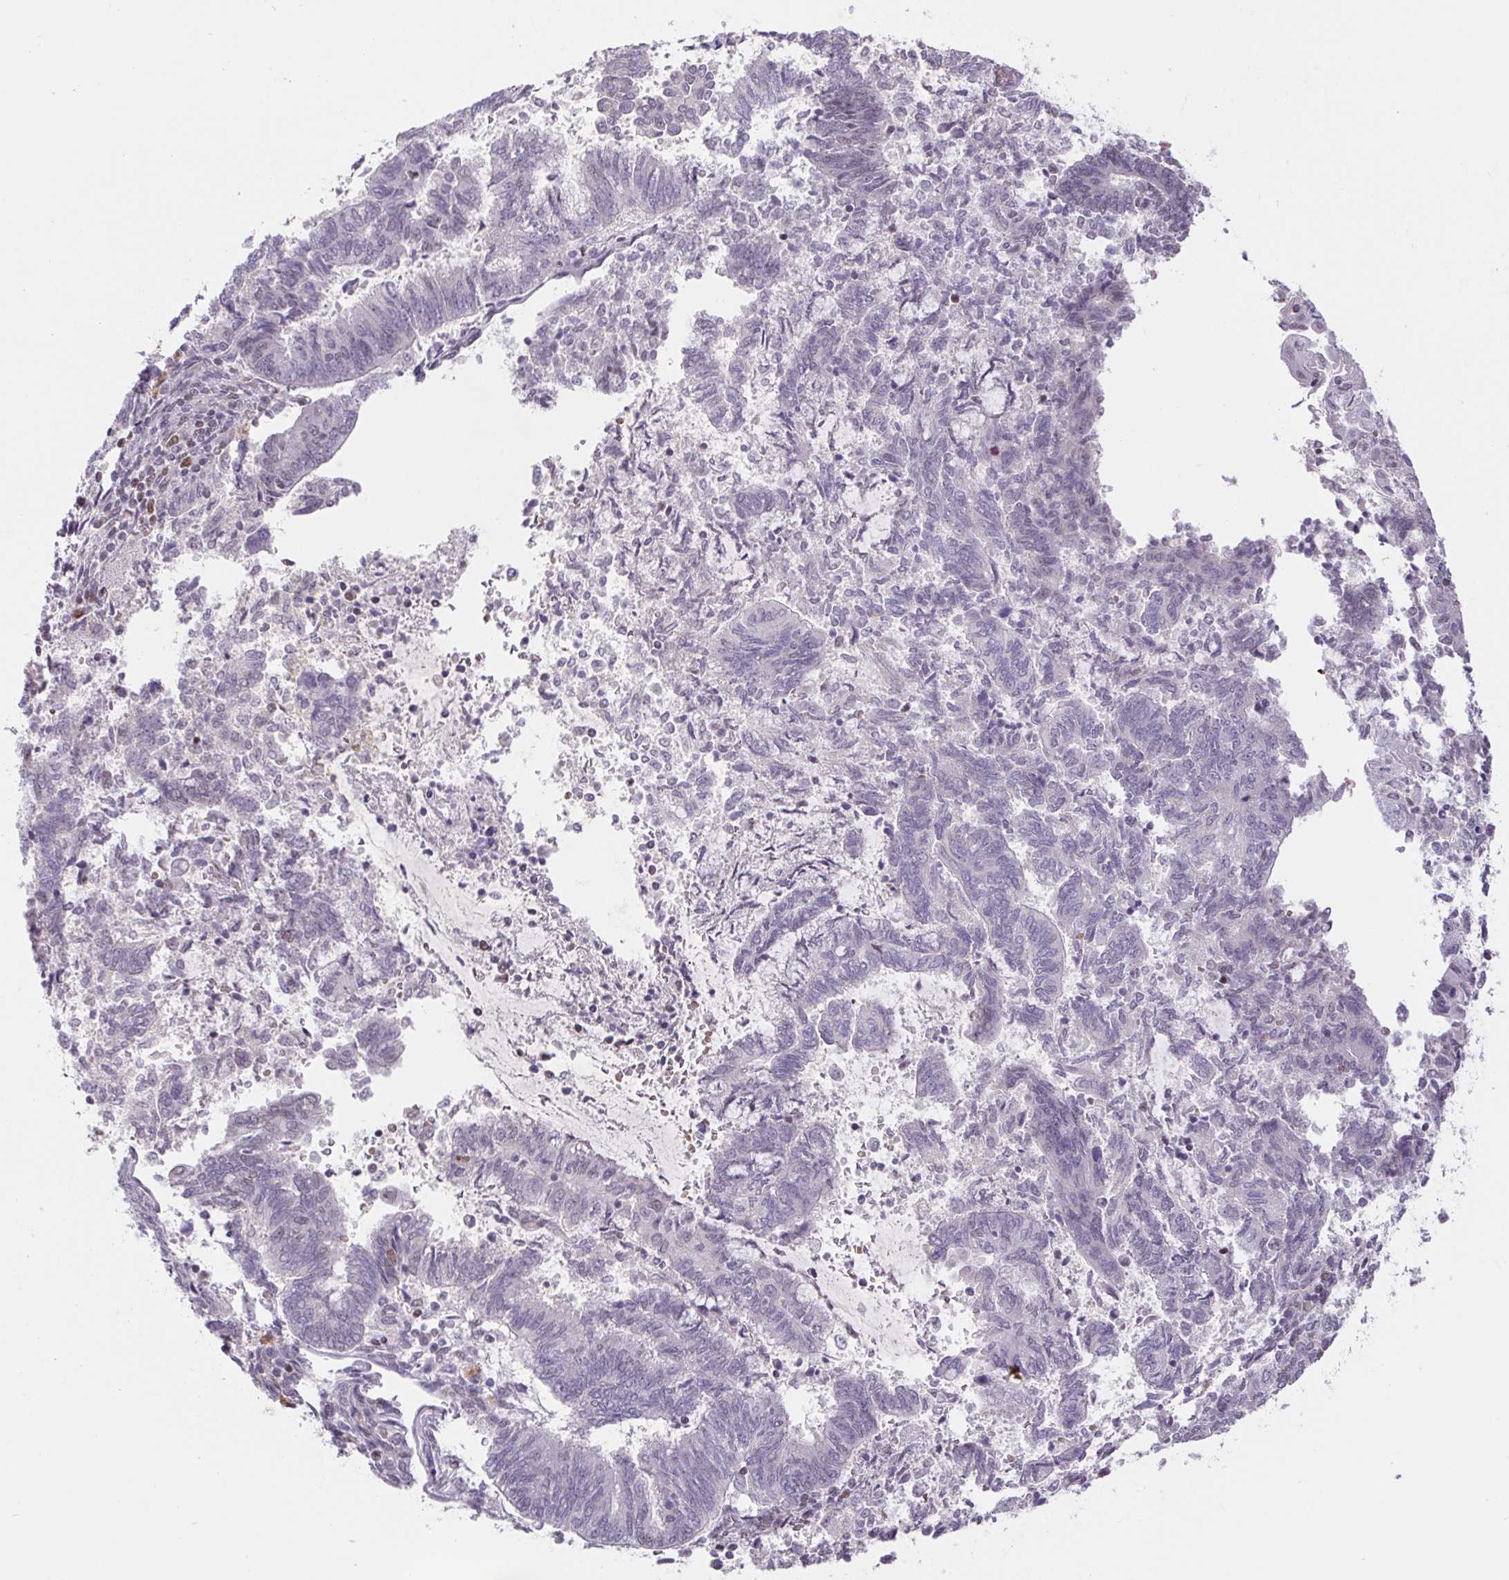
{"staining": {"intensity": "negative", "quantity": "none", "location": "none"}, "tissue": "endometrial cancer", "cell_type": "Tumor cells", "image_type": "cancer", "snomed": [{"axis": "morphology", "description": "Adenocarcinoma, NOS"}, {"axis": "topography", "description": "Endometrium"}], "caption": "The image exhibits no significant positivity in tumor cells of adenocarcinoma (endometrial).", "gene": "TRERF1", "patient": {"sex": "female", "age": 65}}